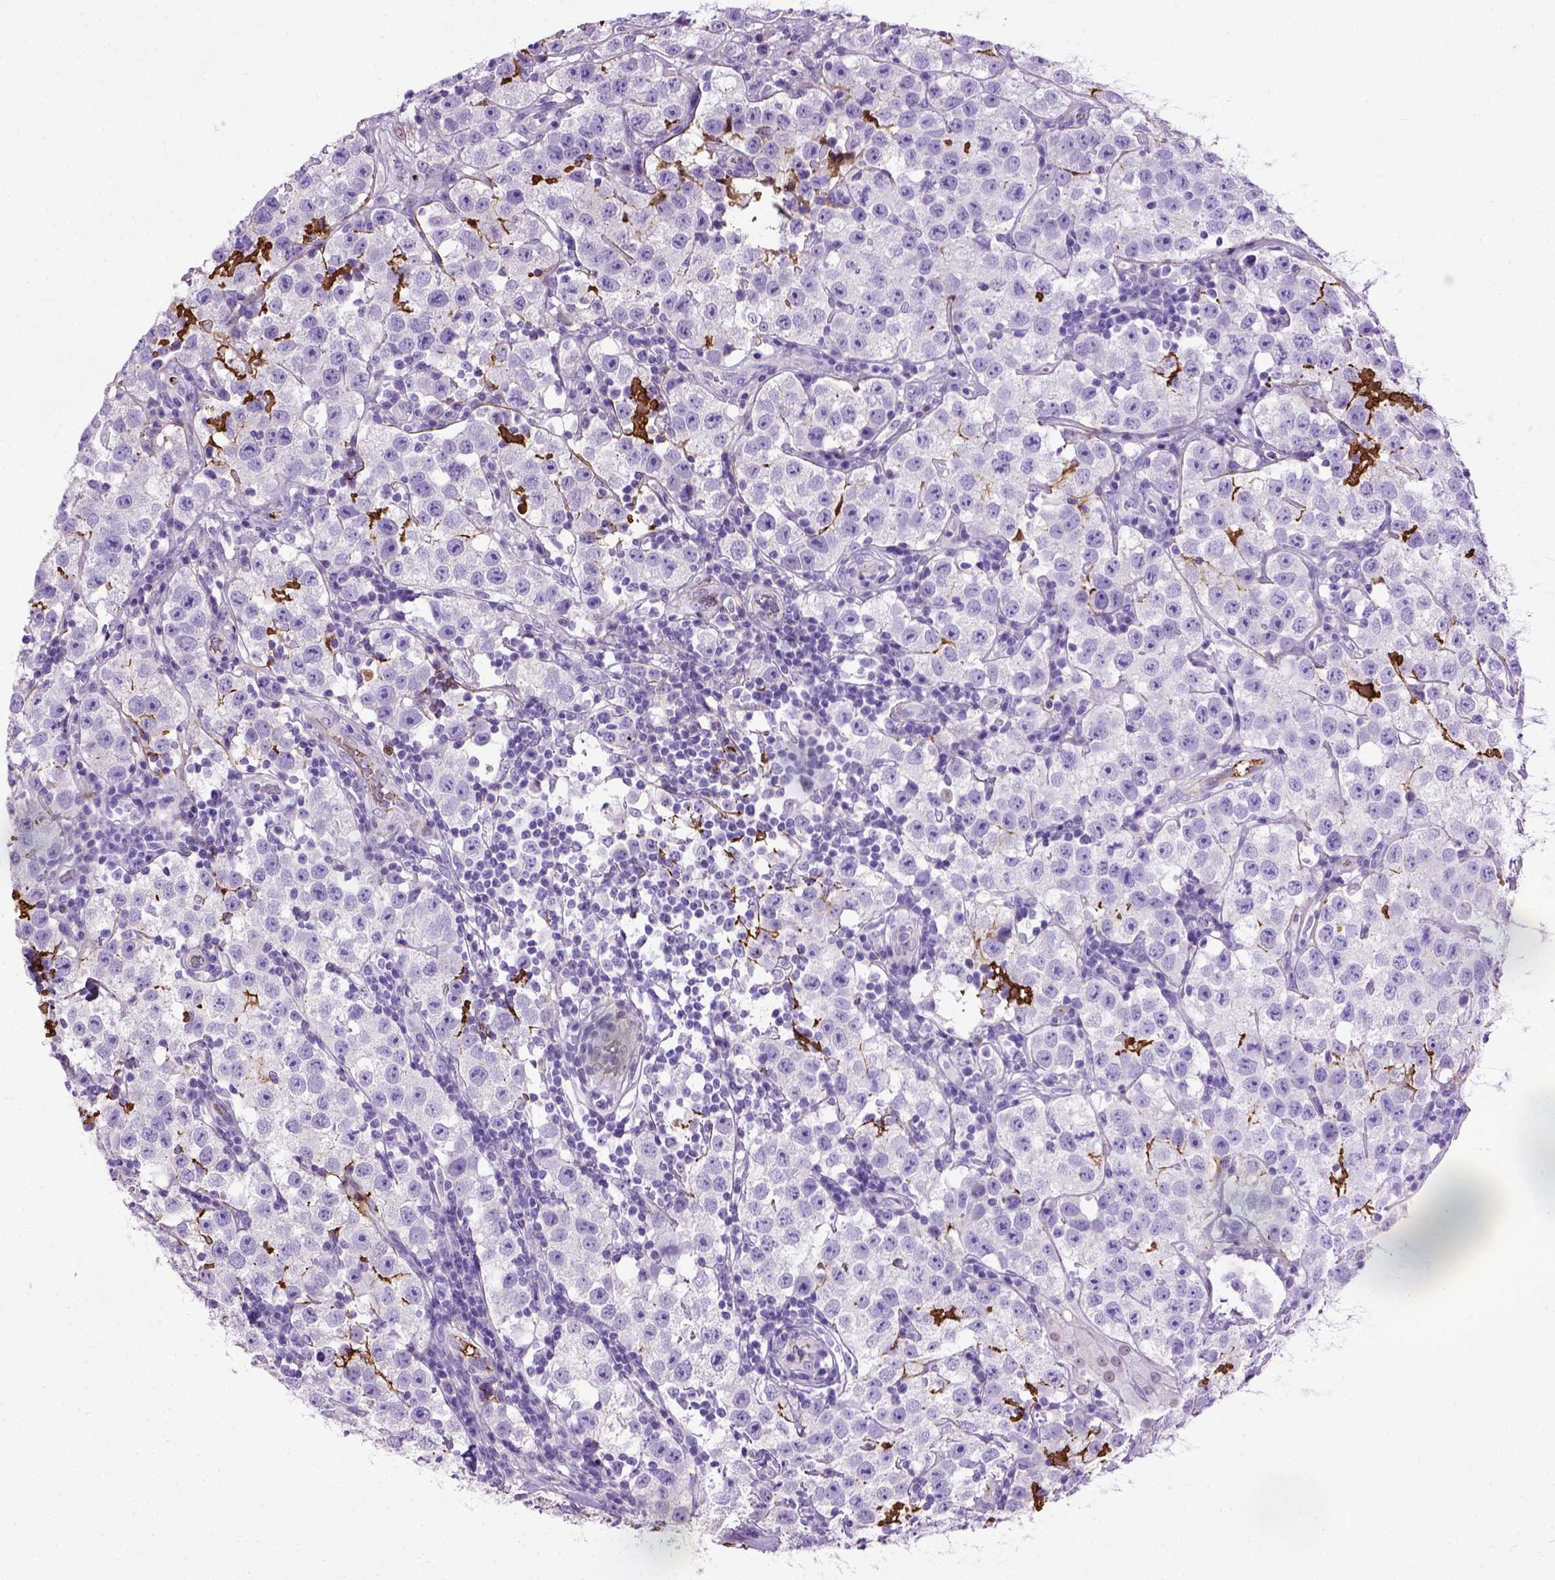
{"staining": {"intensity": "negative", "quantity": "none", "location": "none"}, "tissue": "testis cancer", "cell_type": "Tumor cells", "image_type": "cancer", "snomed": [{"axis": "morphology", "description": "Seminoma, NOS"}, {"axis": "topography", "description": "Testis"}], "caption": "Immunohistochemical staining of testis seminoma reveals no significant staining in tumor cells.", "gene": "ADAMTS8", "patient": {"sex": "male", "age": 34}}